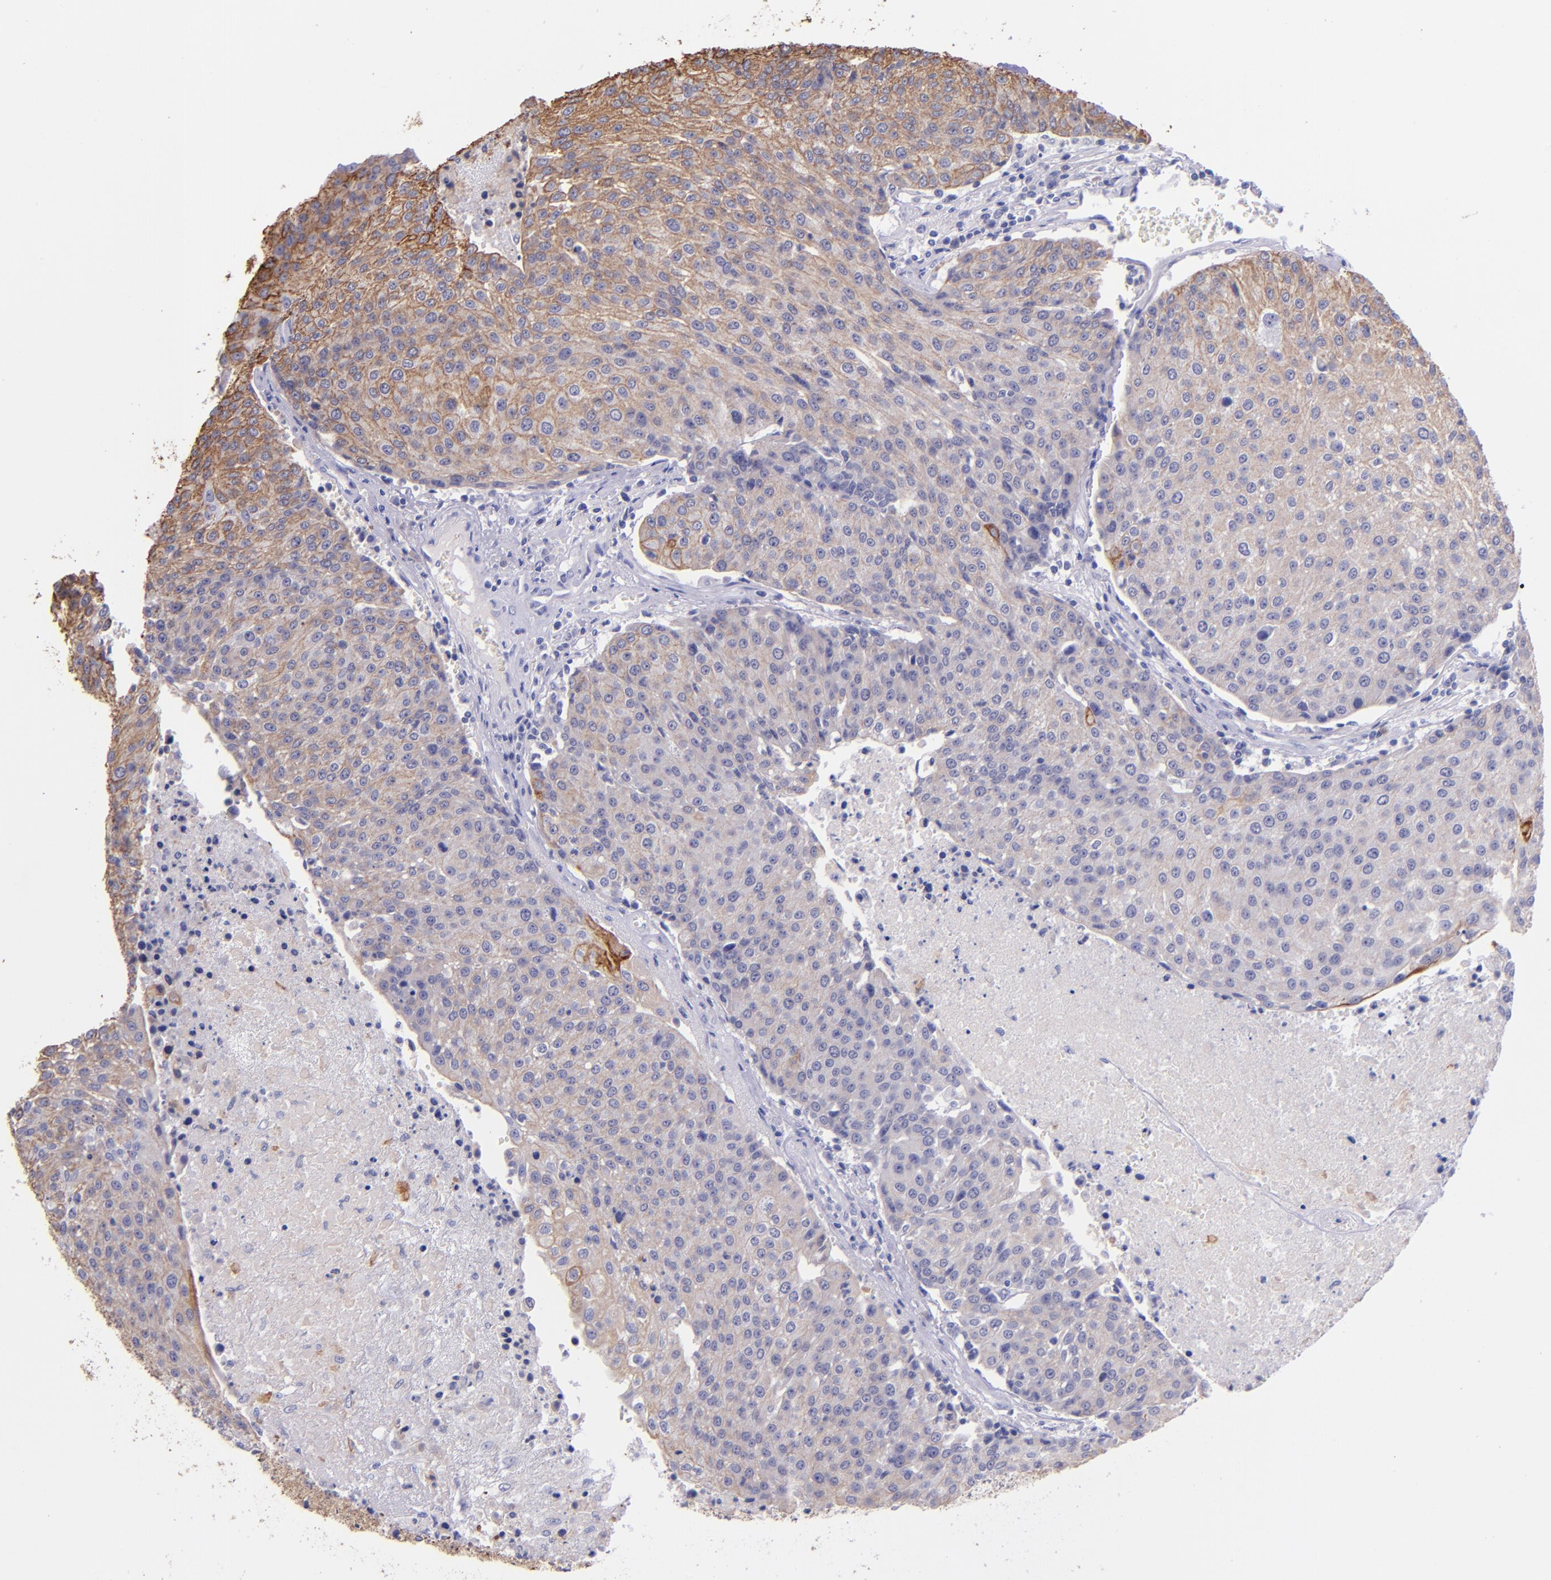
{"staining": {"intensity": "weak", "quantity": "25%-75%", "location": "cytoplasmic/membranous"}, "tissue": "urothelial cancer", "cell_type": "Tumor cells", "image_type": "cancer", "snomed": [{"axis": "morphology", "description": "Urothelial carcinoma, High grade"}, {"axis": "topography", "description": "Urinary bladder"}], "caption": "Immunohistochemical staining of urothelial cancer reveals low levels of weak cytoplasmic/membranous expression in about 25%-75% of tumor cells.", "gene": "KRT4", "patient": {"sex": "female", "age": 85}}